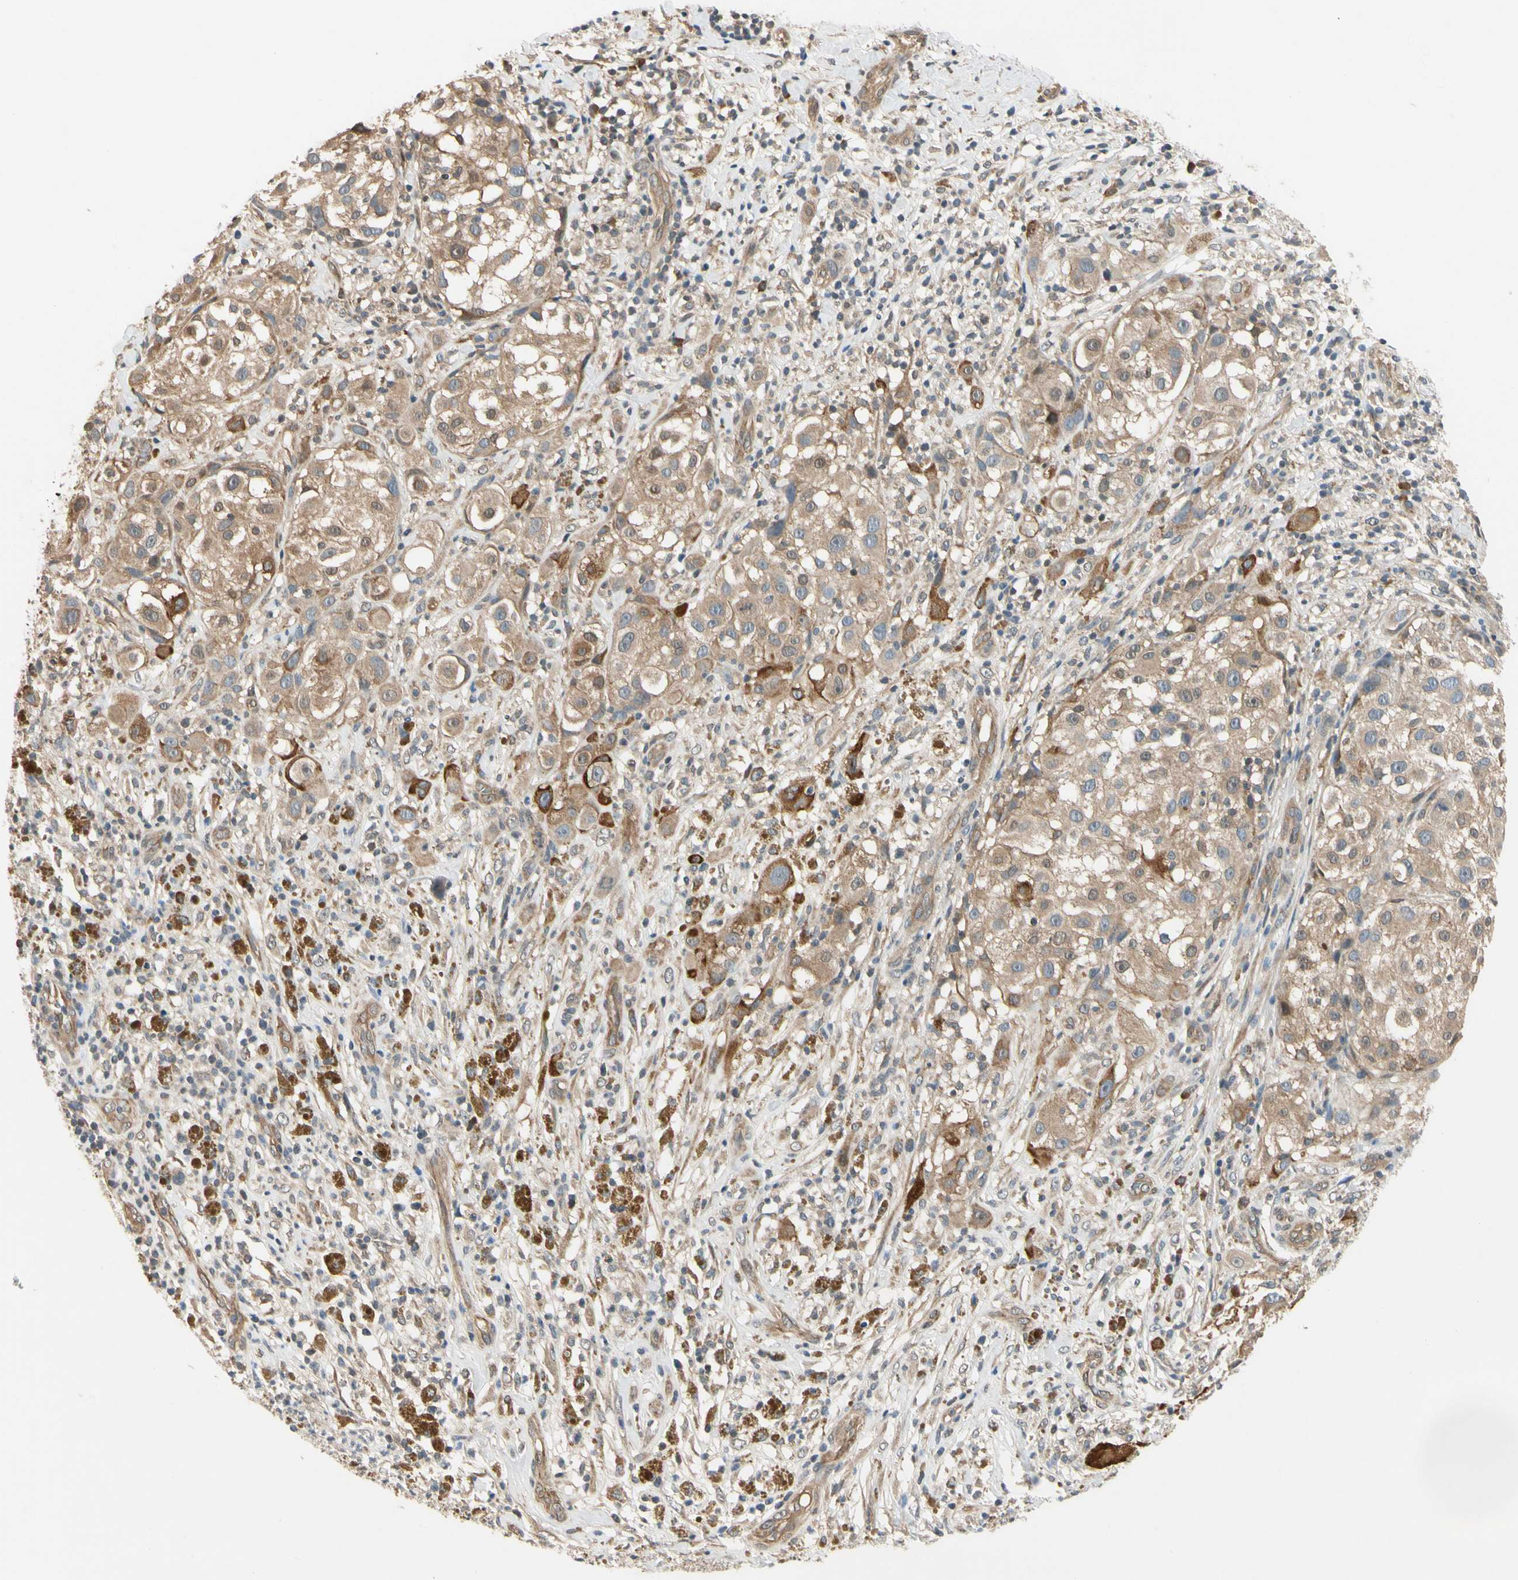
{"staining": {"intensity": "moderate", "quantity": ">75%", "location": "cytoplasmic/membranous,nuclear"}, "tissue": "melanoma", "cell_type": "Tumor cells", "image_type": "cancer", "snomed": [{"axis": "morphology", "description": "Necrosis, NOS"}, {"axis": "morphology", "description": "Malignant melanoma, NOS"}, {"axis": "topography", "description": "Skin"}], "caption": "High-power microscopy captured an immunohistochemistry (IHC) image of malignant melanoma, revealing moderate cytoplasmic/membranous and nuclear staining in about >75% of tumor cells.", "gene": "RASGRF1", "patient": {"sex": "female", "age": 87}}